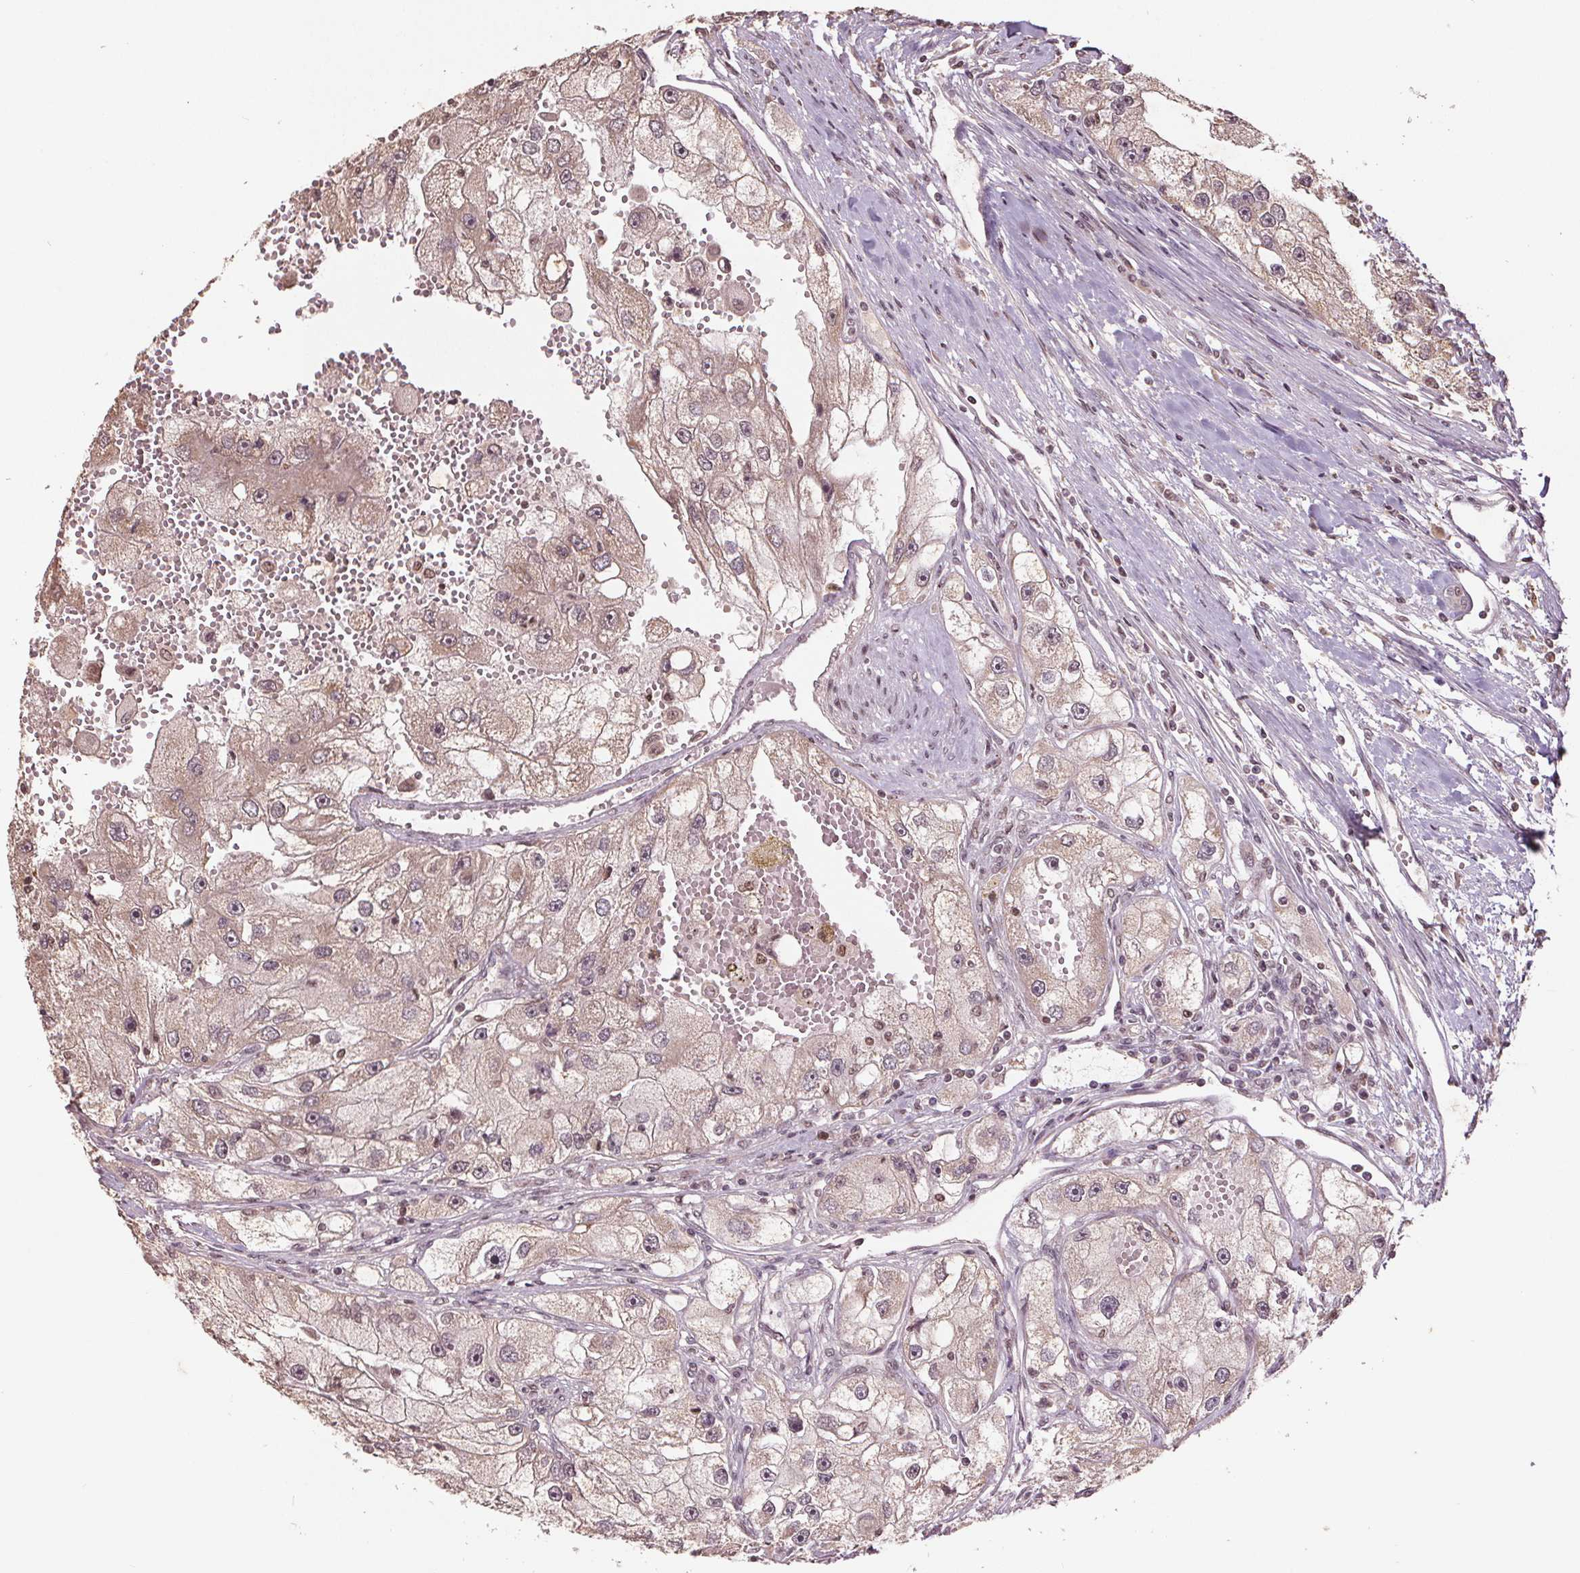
{"staining": {"intensity": "weak", "quantity": "25%-75%", "location": "cytoplasmic/membranous,nuclear"}, "tissue": "renal cancer", "cell_type": "Tumor cells", "image_type": "cancer", "snomed": [{"axis": "morphology", "description": "Adenocarcinoma, NOS"}, {"axis": "topography", "description": "Kidney"}], "caption": "Protein expression analysis of adenocarcinoma (renal) exhibits weak cytoplasmic/membranous and nuclear positivity in about 25%-75% of tumor cells. Nuclei are stained in blue.", "gene": "DNMT3B", "patient": {"sex": "male", "age": 63}}